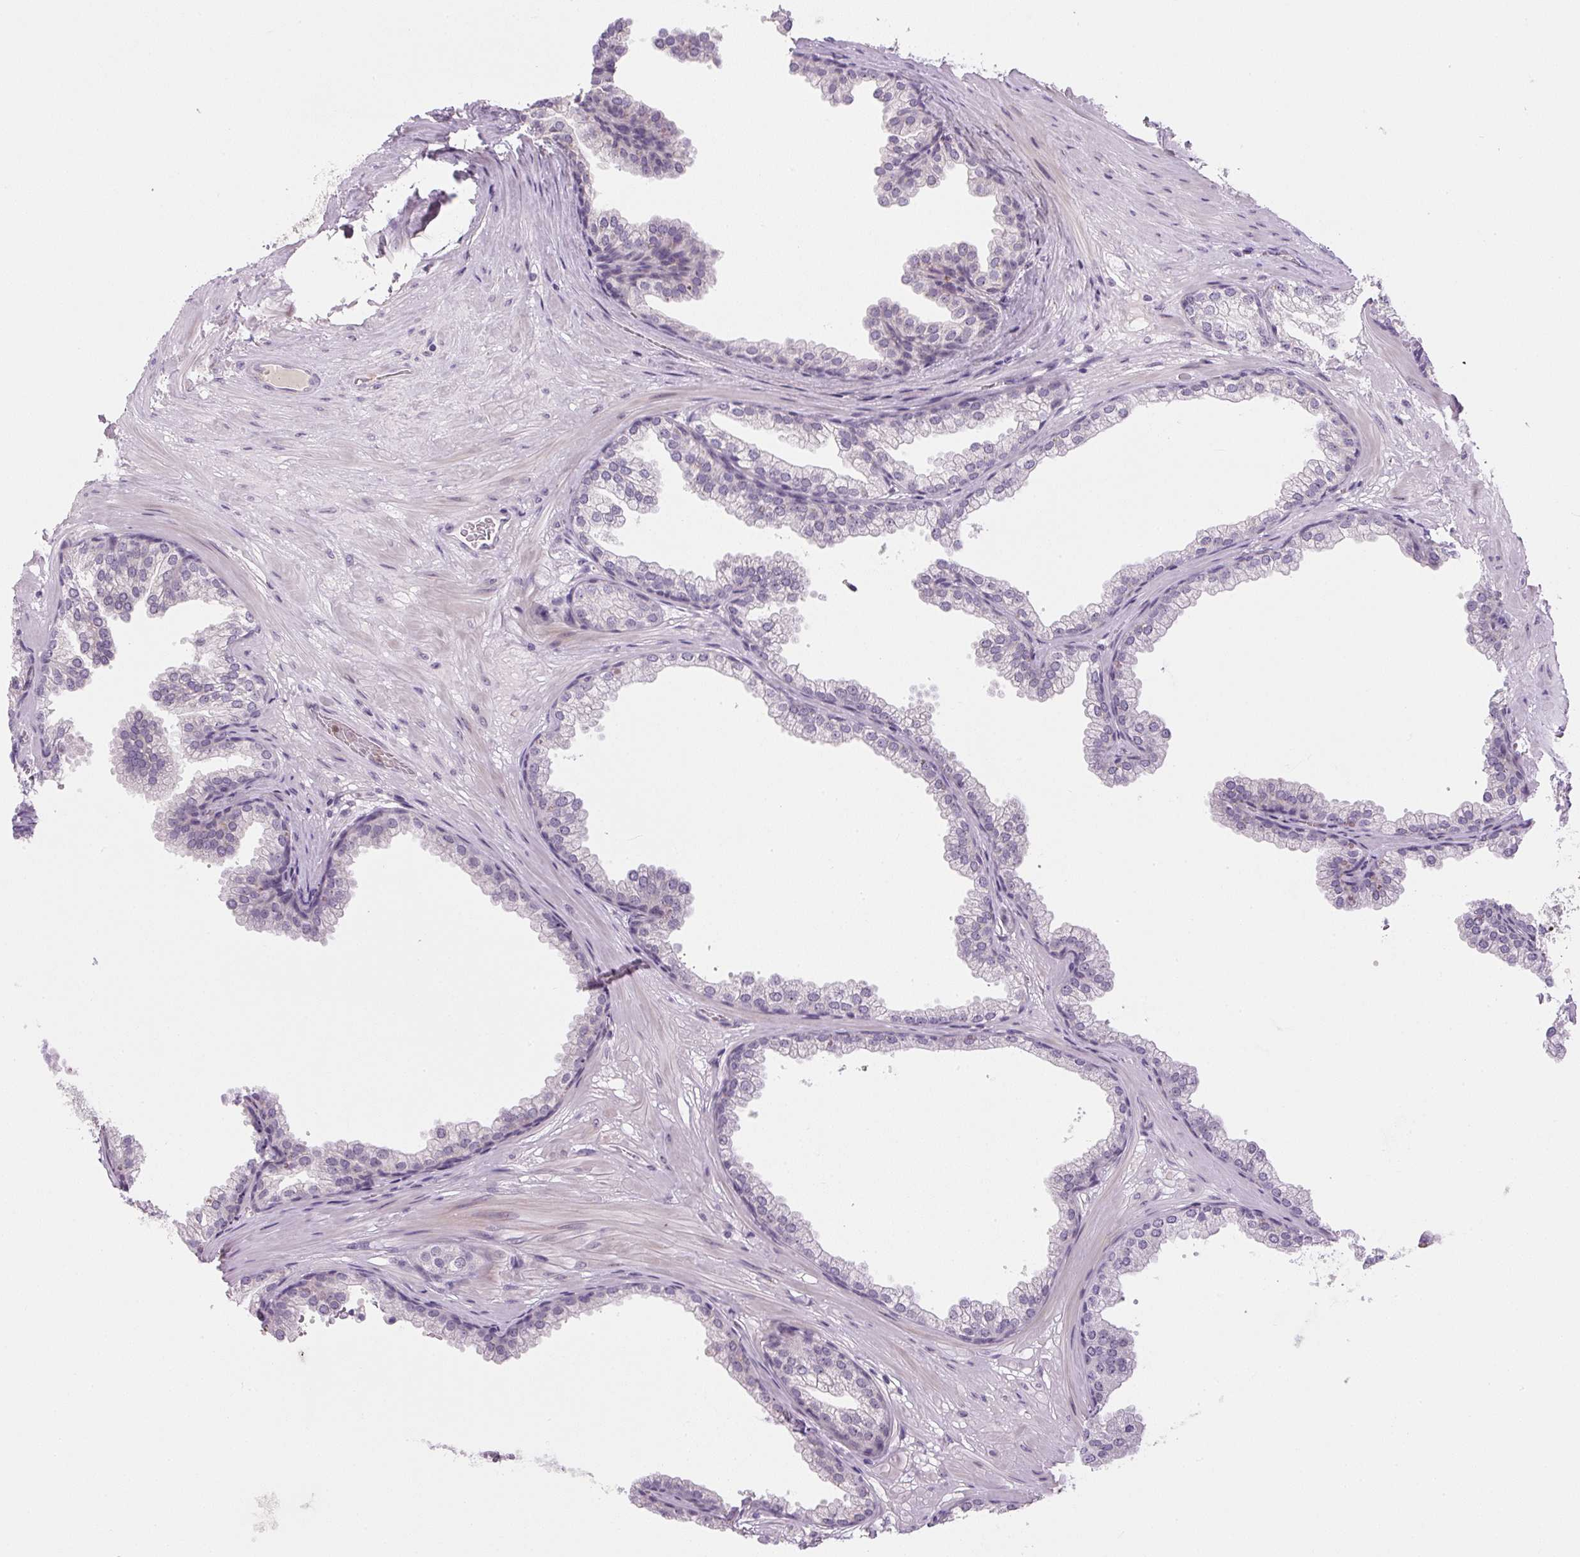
{"staining": {"intensity": "negative", "quantity": "none", "location": "none"}, "tissue": "prostate", "cell_type": "Glandular cells", "image_type": "normal", "snomed": [{"axis": "morphology", "description": "Normal tissue, NOS"}, {"axis": "topography", "description": "Prostate"}], "caption": "Unremarkable prostate was stained to show a protein in brown. There is no significant staining in glandular cells. The staining was performed using DAB to visualize the protein expression in brown, while the nuclei were stained in blue with hematoxylin (Magnification: 20x).", "gene": "SGF29", "patient": {"sex": "male", "age": 37}}